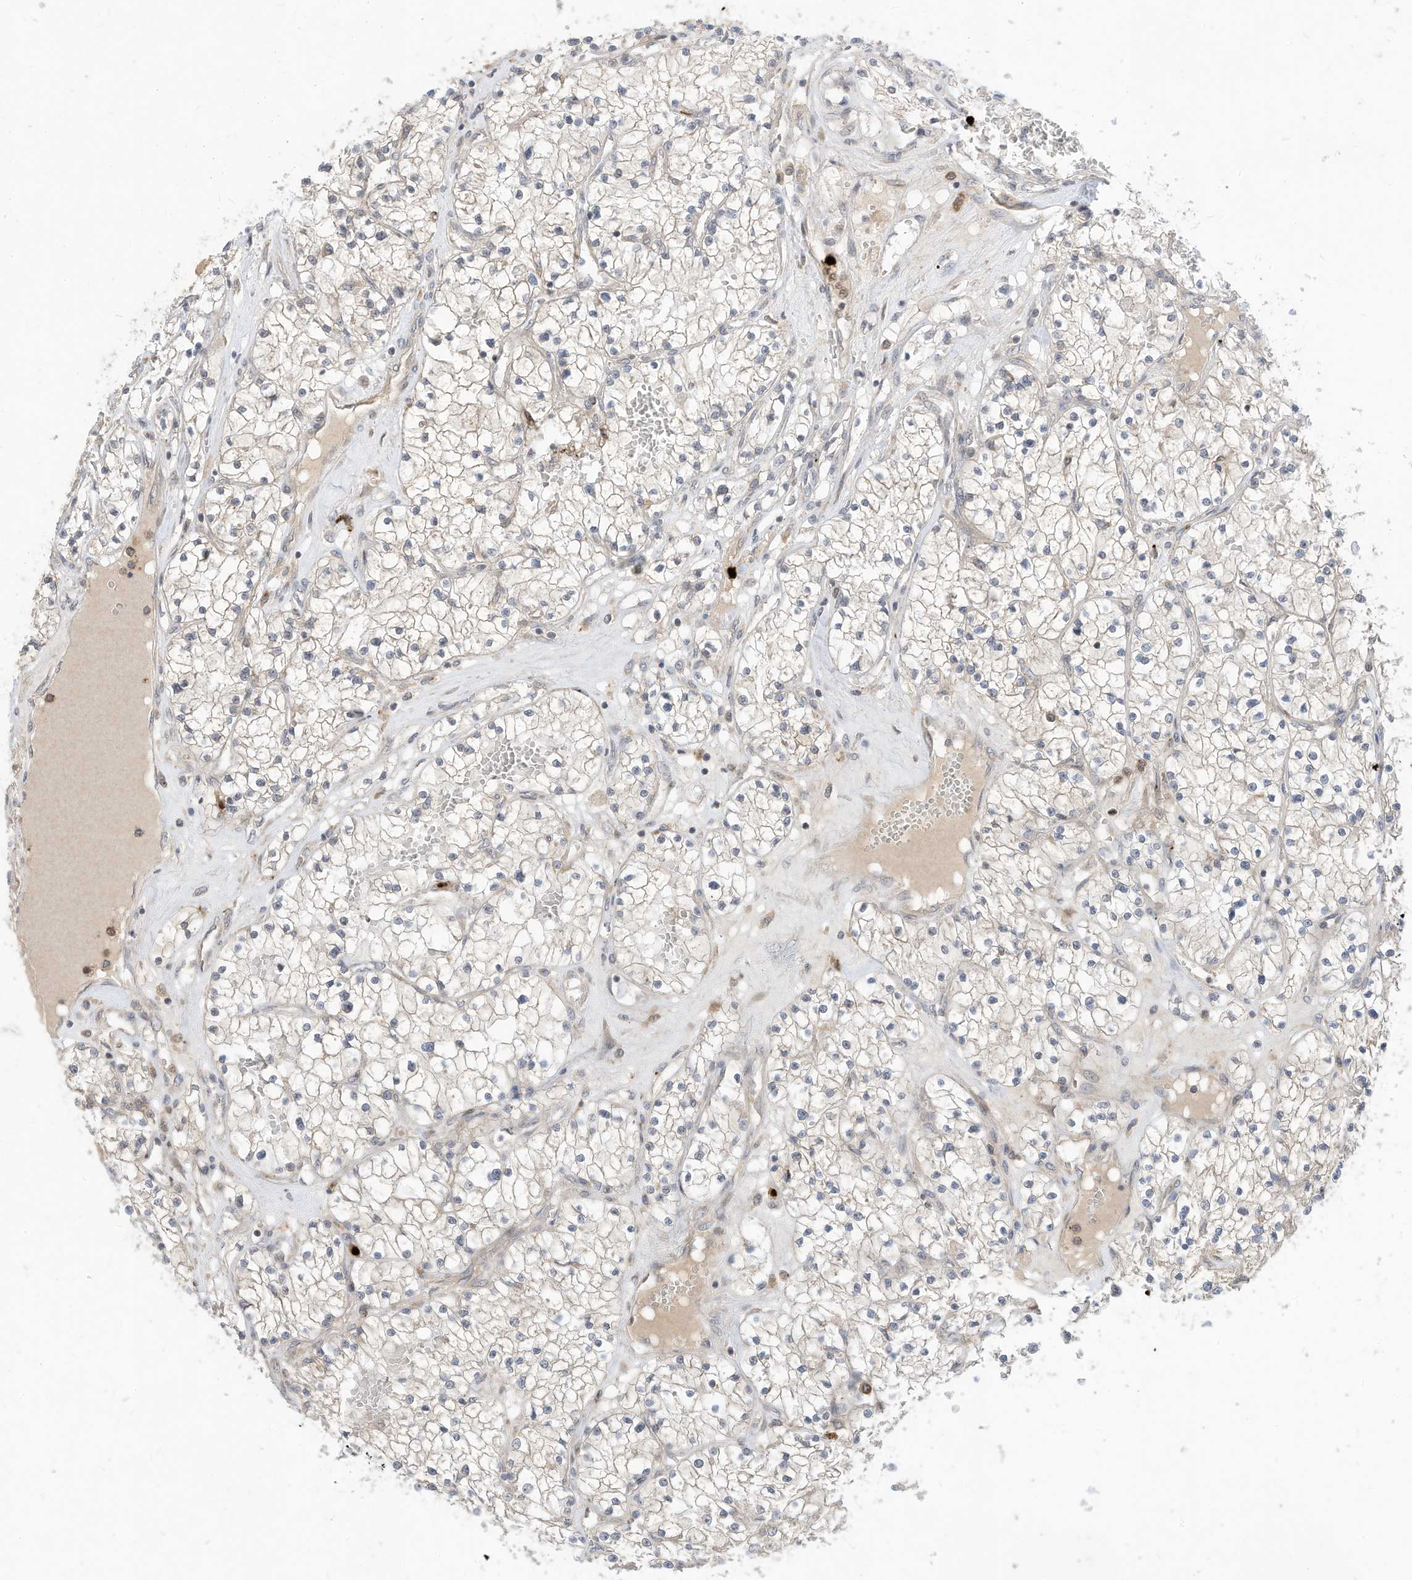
{"staining": {"intensity": "negative", "quantity": "none", "location": "none"}, "tissue": "renal cancer", "cell_type": "Tumor cells", "image_type": "cancer", "snomed": [{"axis": "morphology", "description": "Normal tissue, NOS"}, {"axis": "morphology", "description": "Adenocarcinoma, NOS"}, {"axis": "topography", "description": "Kidney"}], "caption": "There is no significant expression in tumor cells of renal cancer.", "gene": "CNKSR1", "patient": {"sex": "male", "age": 68}}